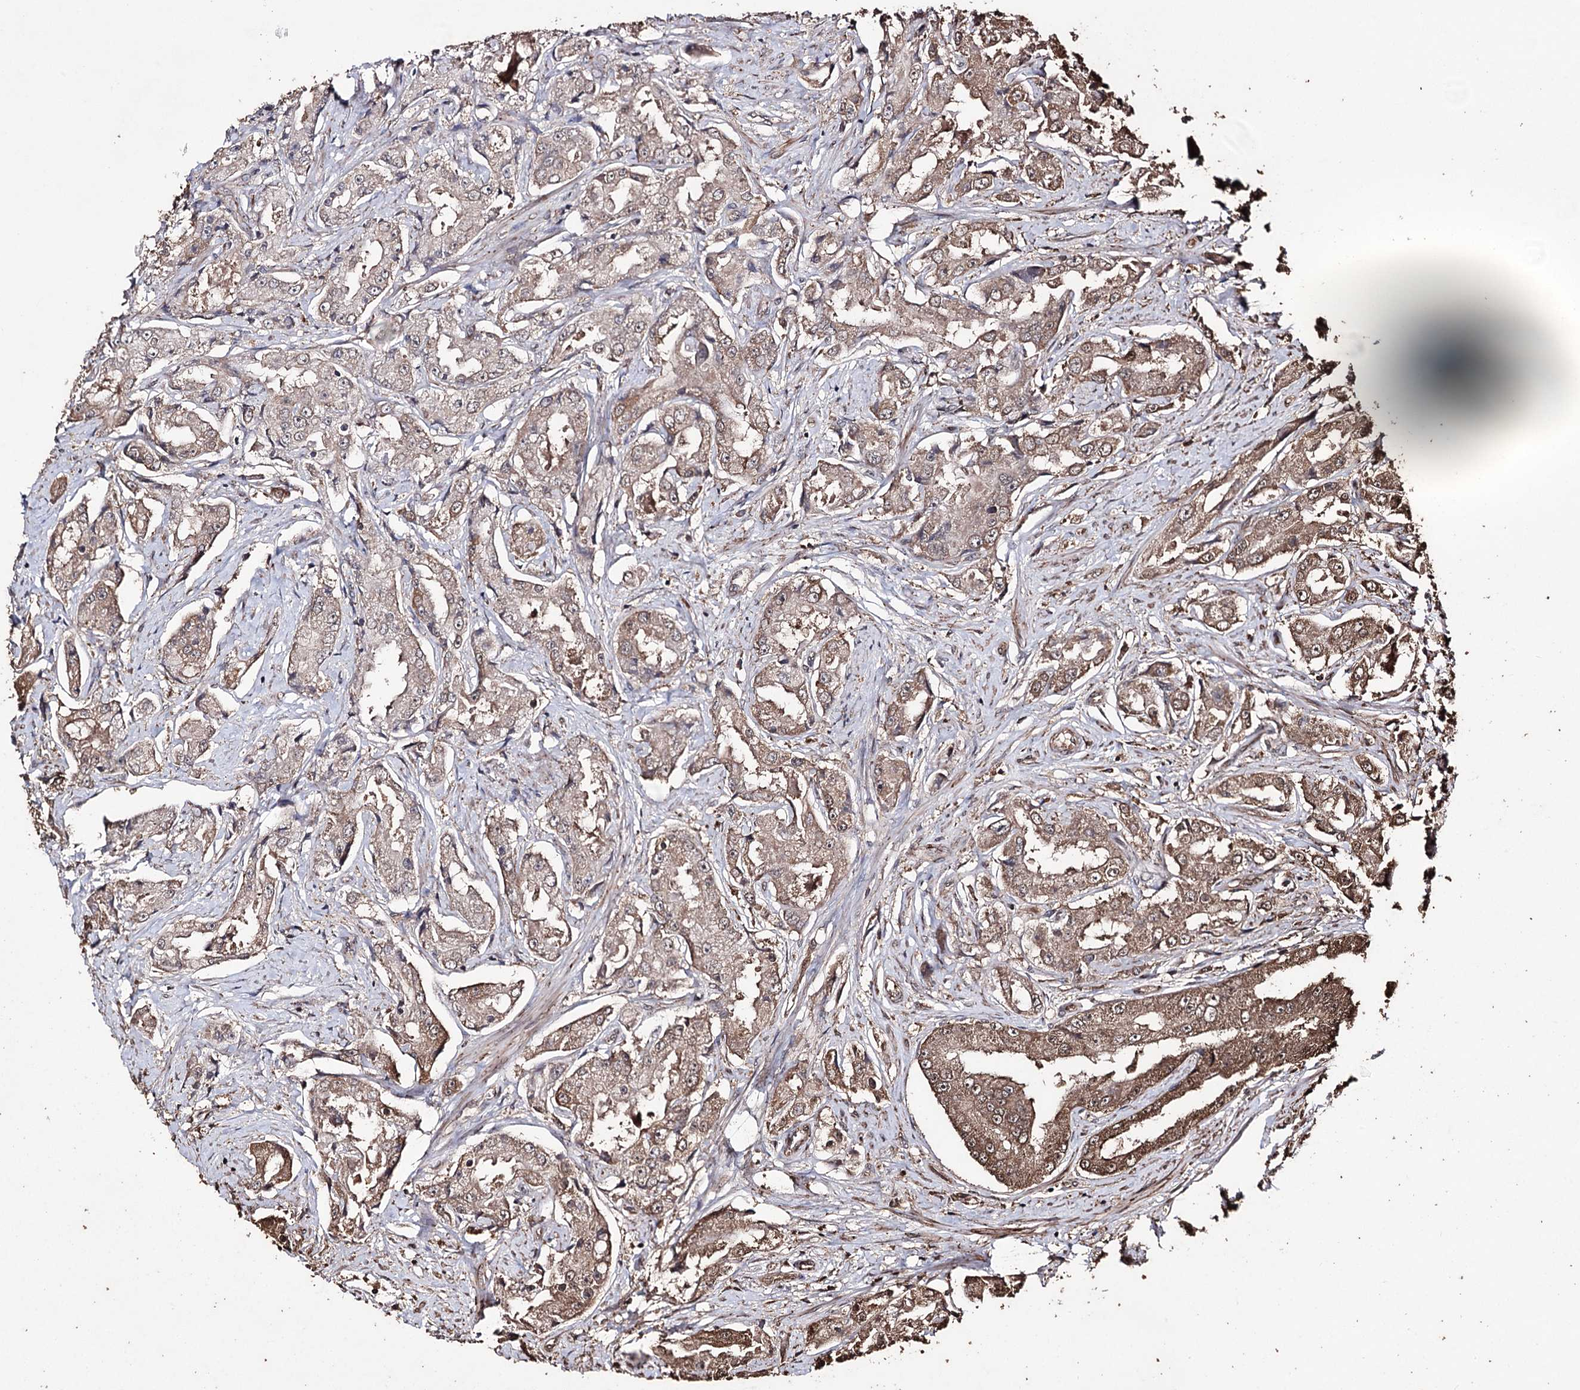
{"staining": {"intensity": "weak", "quantity": ">75%", "location": "cytoplasmic/membranous"}, "tissue": "prostate cancer", "cell_type": "Tumor cells", "image_type": "cancer", "snomed": [{"axis": "morphology", "description": "Adenocarcinoma, High grade"}, {"axis": "topography", "description": "Prostate"}], "caption": "An immunohistochemistry (IHC) image of tumor tissue is shown. Protein staining in brown highlights weak cytoplasmic/membranous positivity in prostate adenocarcinoma (high-grade) within tumor cells. (brown staining indicates protein expression, while blue staining denotes nuclei).", "gene": "ZNF662", "patient": {"sex": "male", "age": 73}}